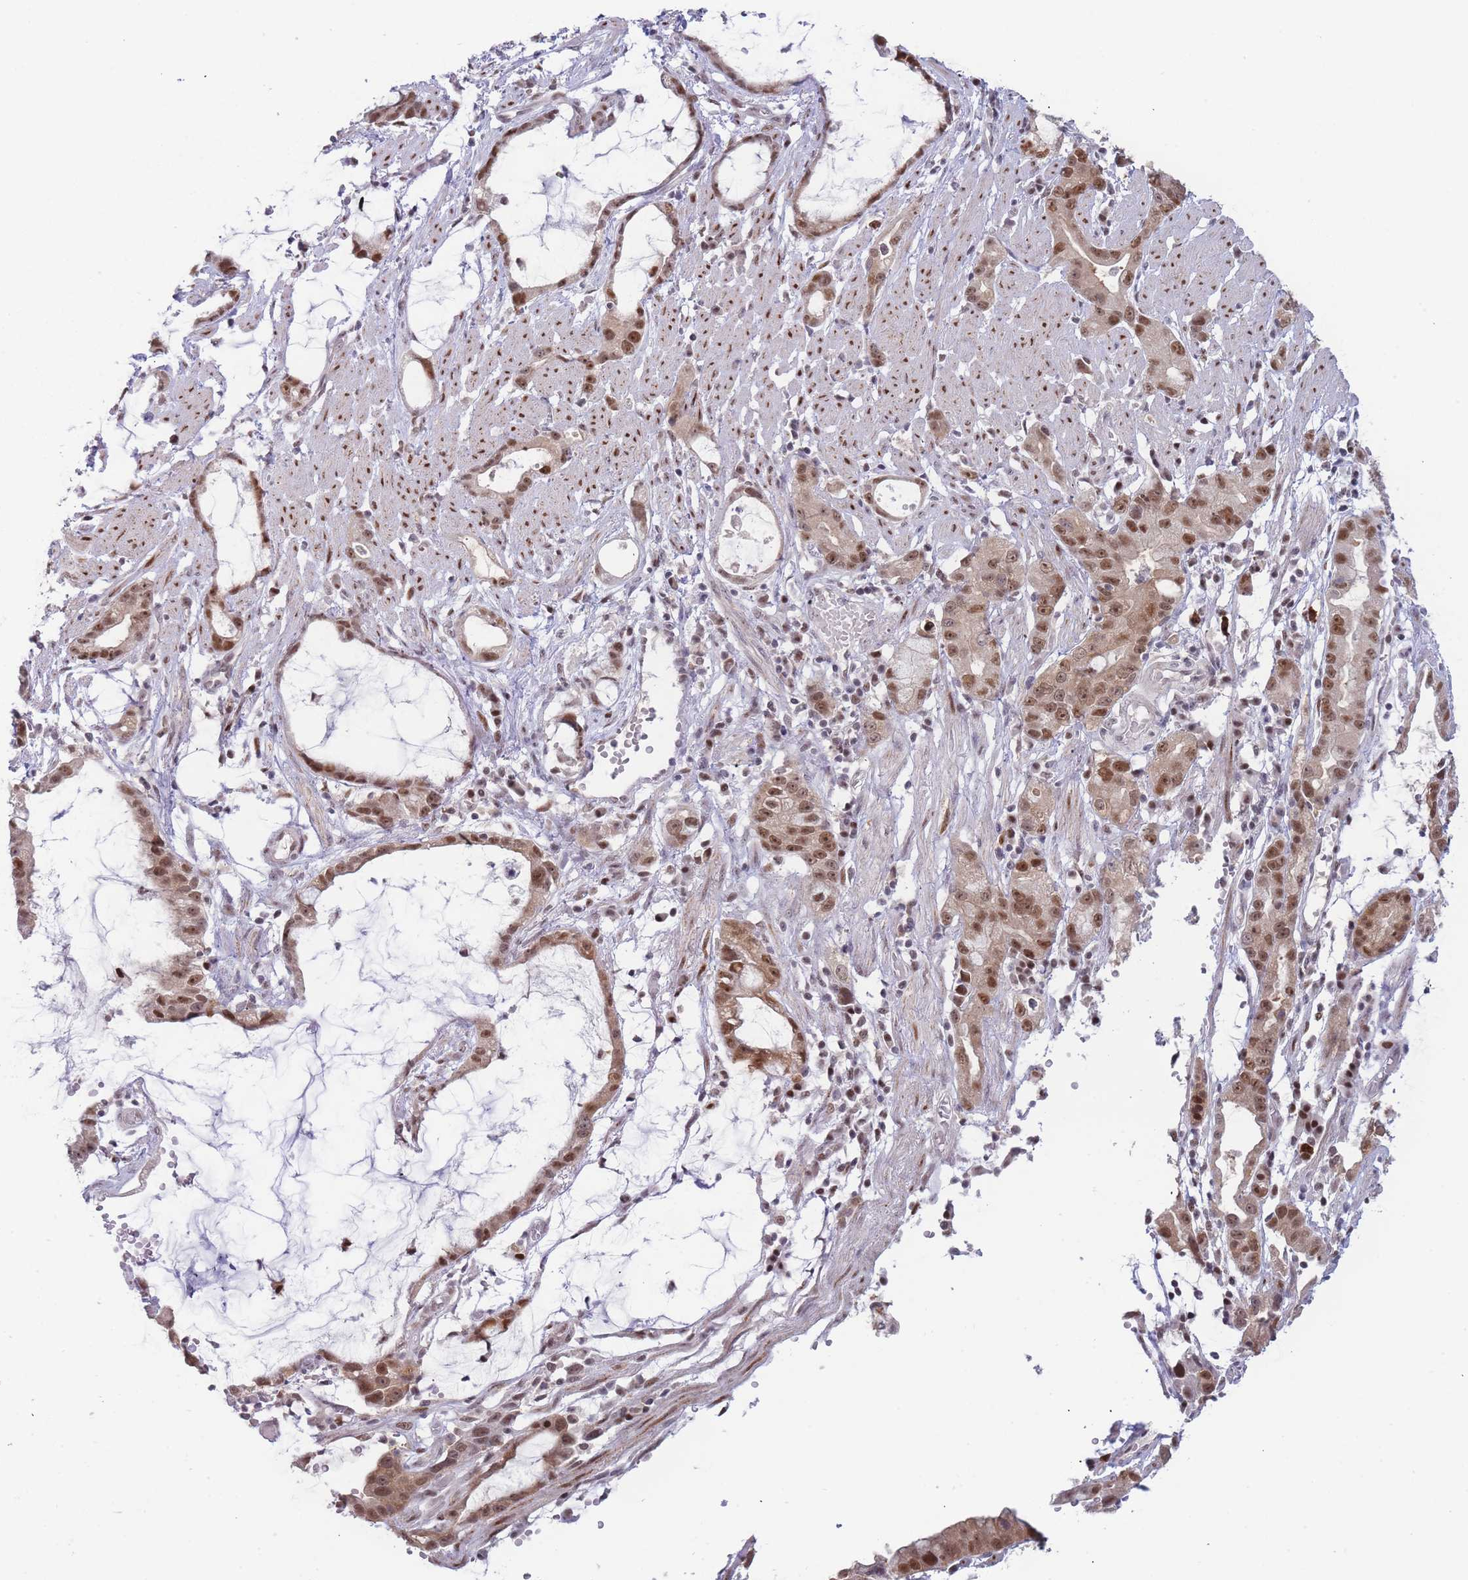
{"staining": {"intensity": "moderate", "quantity": ">75%", "location": "nuclear"}, "tissue": "stomach cancer", "cell_type": "Tumor cells", "image_type": "cancer", "snomed": [{"axis": "morphology", "description": "Adenocarcinoma, NOS"}, {"axis": "topography", "description": "Stomach"}], "caption": "Protein expression analysis of human stomach cancer (adenocarcinoma) reveals moderate nuclear expression in approximately >75% of tumor cells. (DAB IHC with brightfield microscopy, high magnification).", "gene": "DEAF1", "patient": {"sex": "male", "age": 55}}